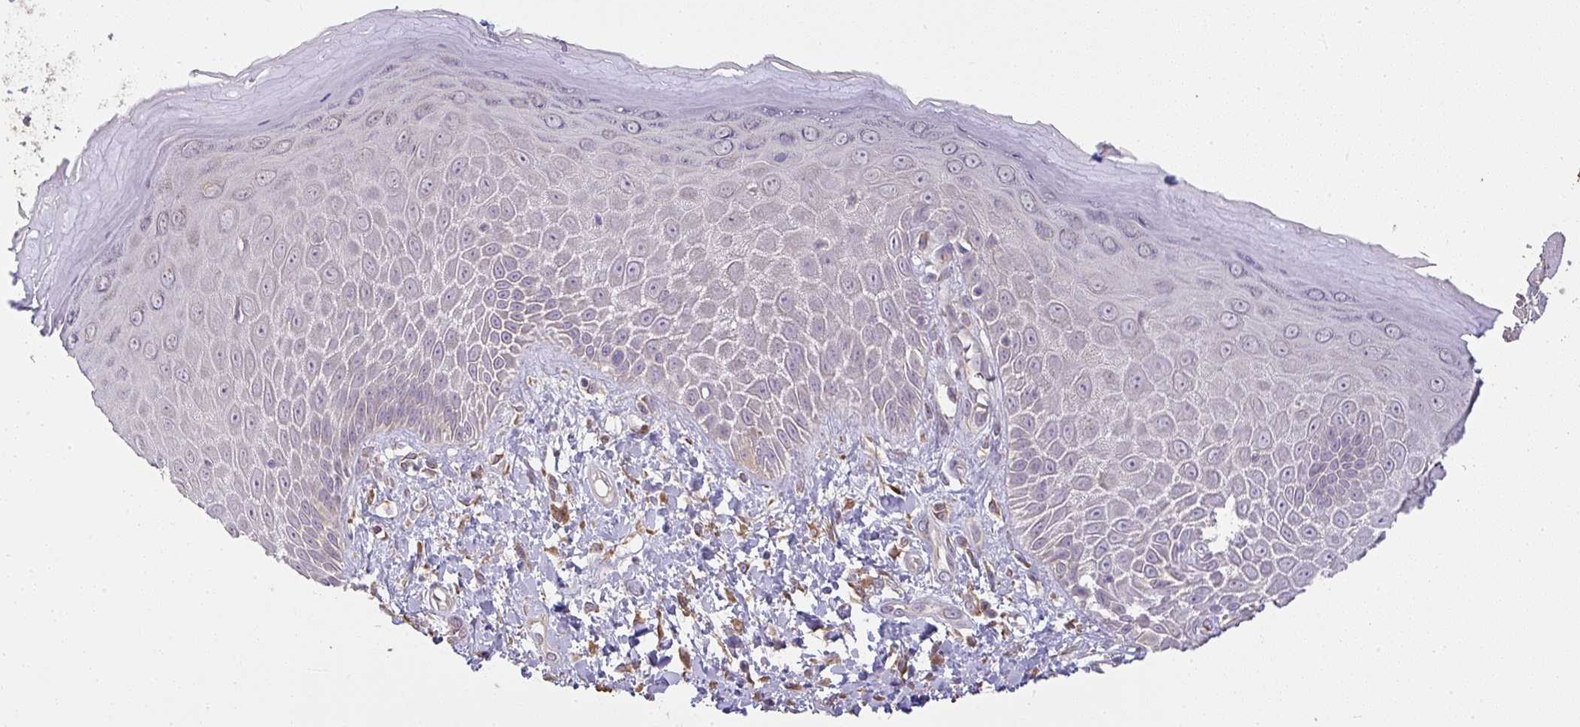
{"staining": {"intensity": "negative", "quantity": "none", "location": "none"}, "tissue": "skin", "cell_type": "Epidermal cells", "image_type": "normal", "snomed": [{"axis": "morphology", "description": "Normal tissue, NOS"}, {"axis": "topography", "description": "Anal"}, {"axis": "topography", "description": "Peripheral nerve tissue"}], "caption": "Protein analysis of normal skin exhibits no significant expression in epidermal cells.", "gene": "BRINP3", "patient": {"sex": "male", "age": 78}}